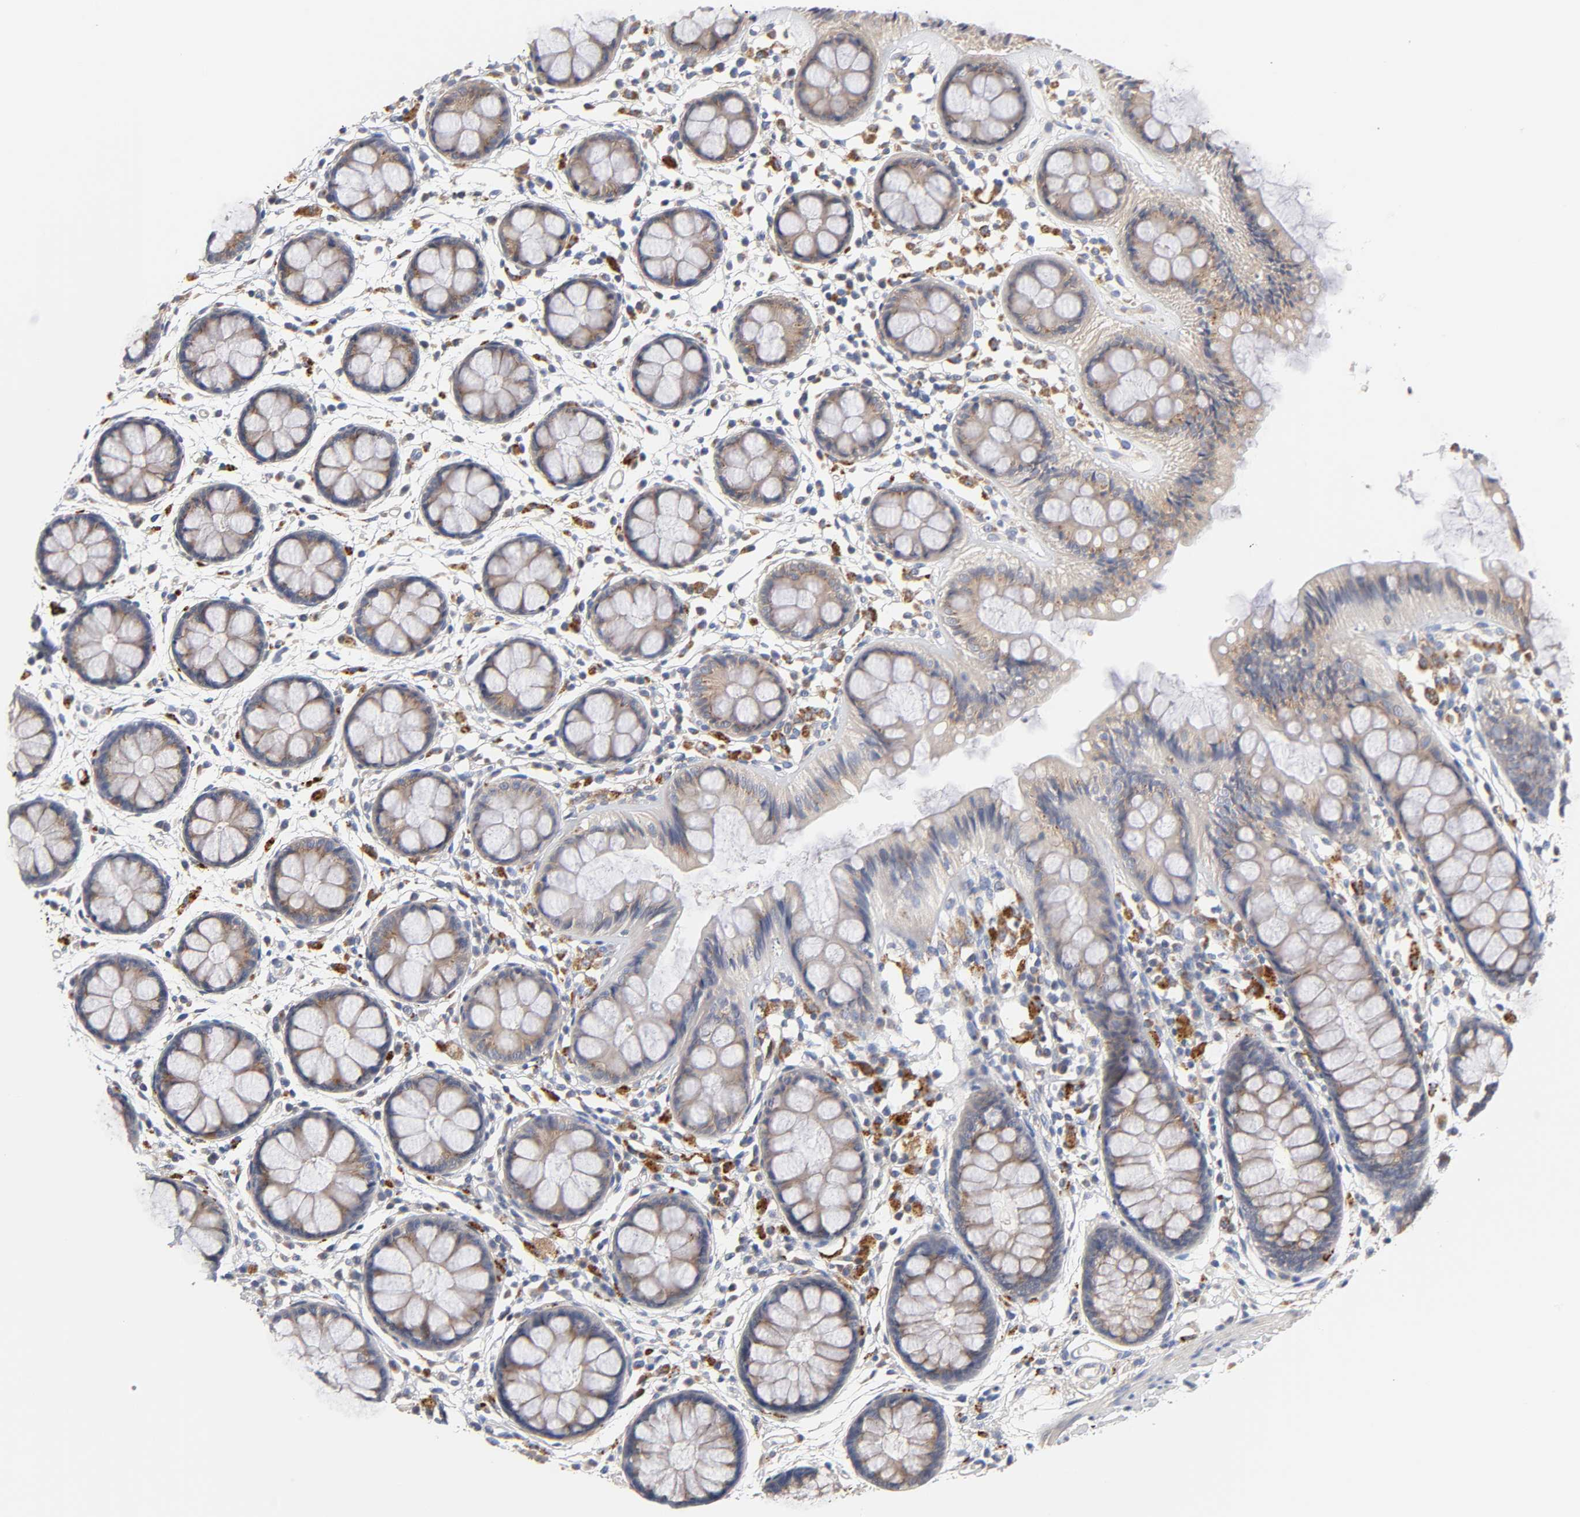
{"staining": {"intensity": "weak", "quantity": "25%-75%", "location": "cytoplasmic/membranous"}, "tissue": "rectum", "cell_type": "Glandular cells", "image_type": "normal", "snomed": [{"axis": "morphology", "description": "Normal tissue, NOS"}, {"axis": "topography", "description": "Rectum"}], "caption": "A micrograph of rectum stained for a protein demonstrates weak cytoplasmic/membranous brown staining in glandular cells. (brown staining indicates protein expression, while blue staining denotes nuclei).", "gene": "C17orf75", "patient": {"sex": "female", "age": 66}}